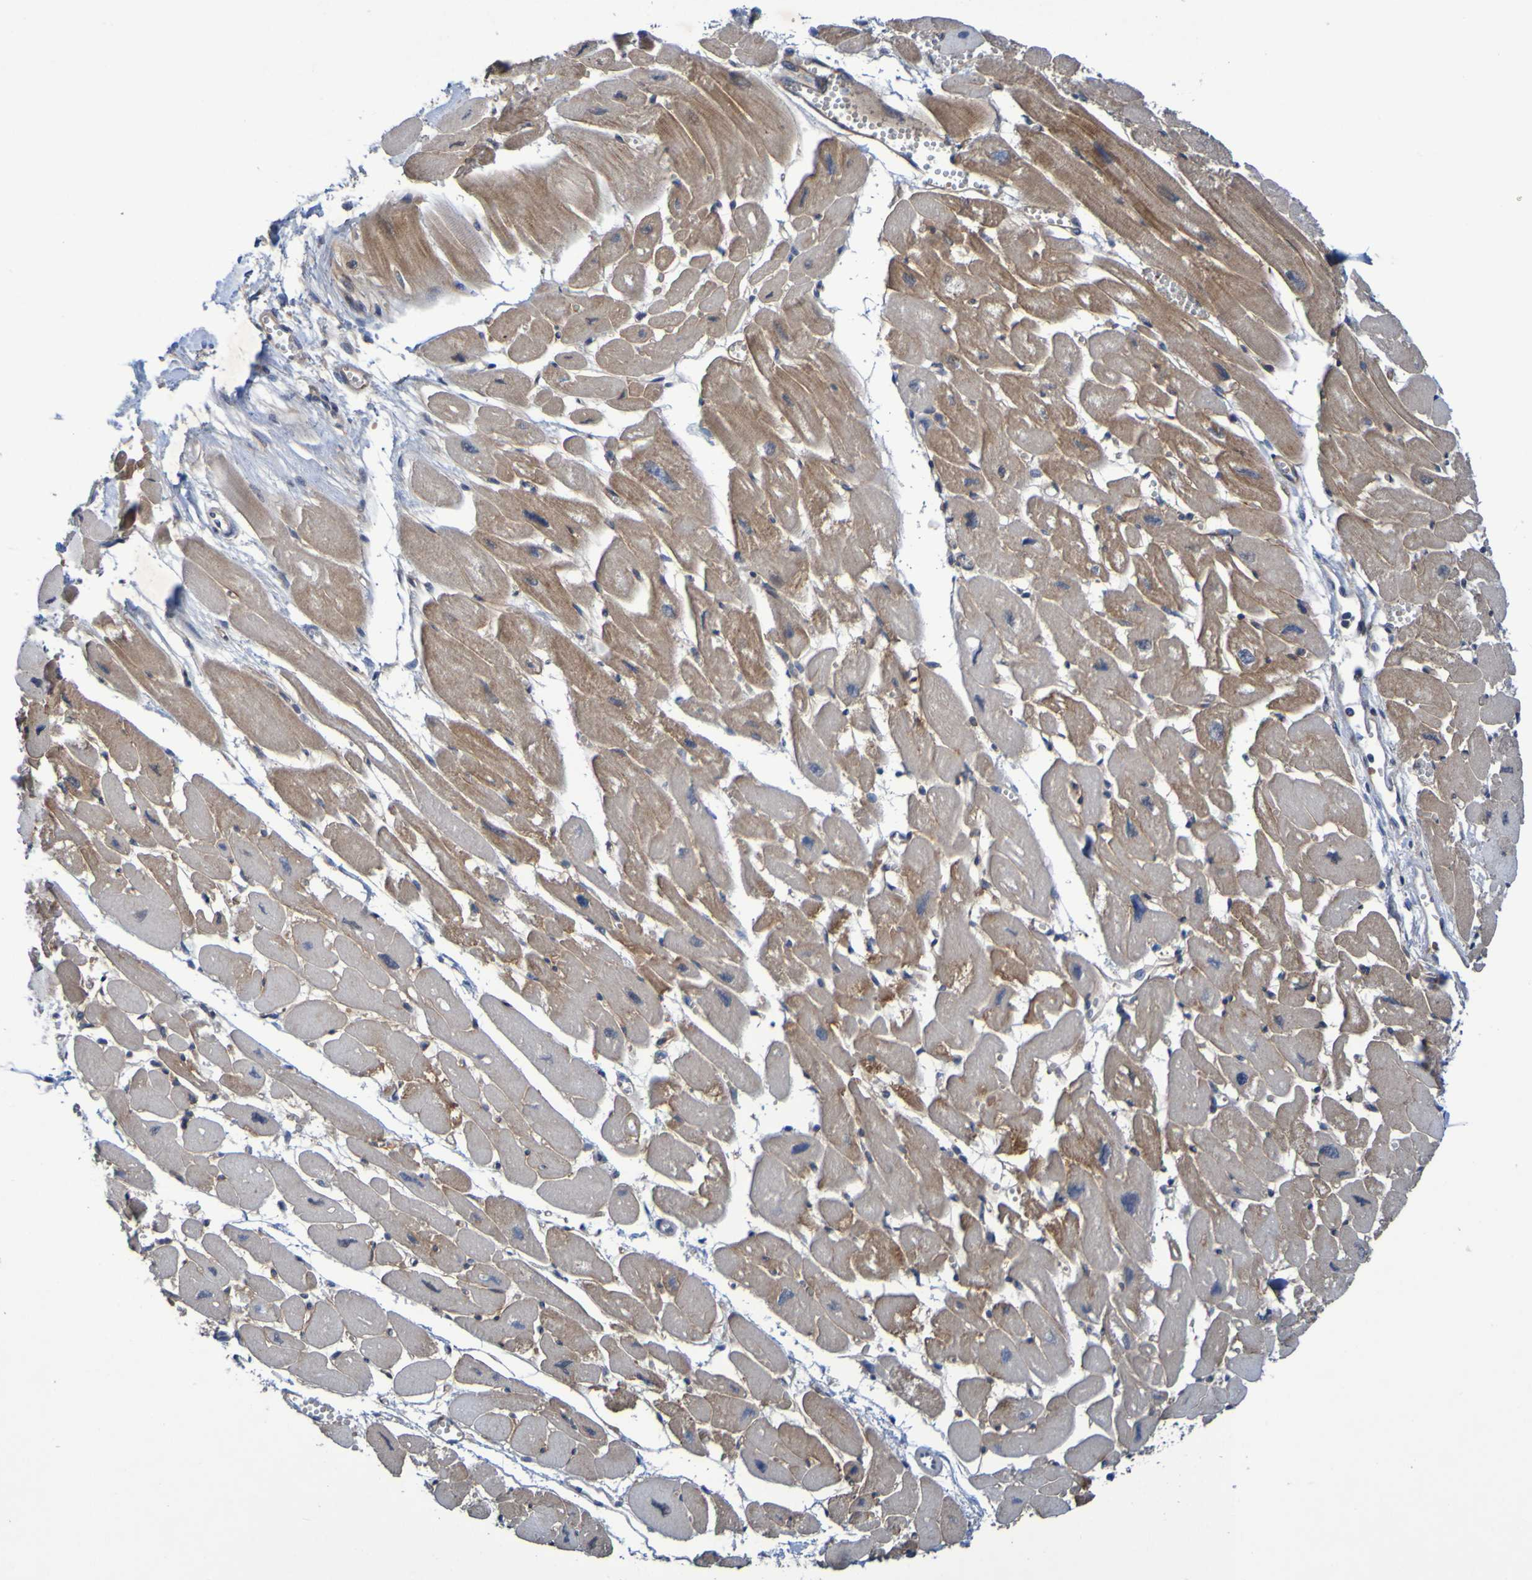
{"staining": {"intensity": "moderate", "quantity": ">75%", "location": "cytoplasmic/membranous"}, "tissue": "heart muscle", "cell_type": "Cardiomyocytes", "image_type": "normal", "snomed": [{"axis": "morphology", "description": "Normal tissue, NOS"}, {"axis": "topography", "description": "Heart"}], "caption": "Immunohistochemistry (DAB (3,3'-diaminobenzidine)) staining of unremarkable human heart muscle demonstrates moderate cytoplasmic/membranous protein positivity in about >75% of cardiomyocytes. Using DAB (brown) and hematoxylin (blue) stains, captured at high magnification using brightfield microscopy.", "gene": "SDK1", "patient": {"sex": "female", "age": 54}}